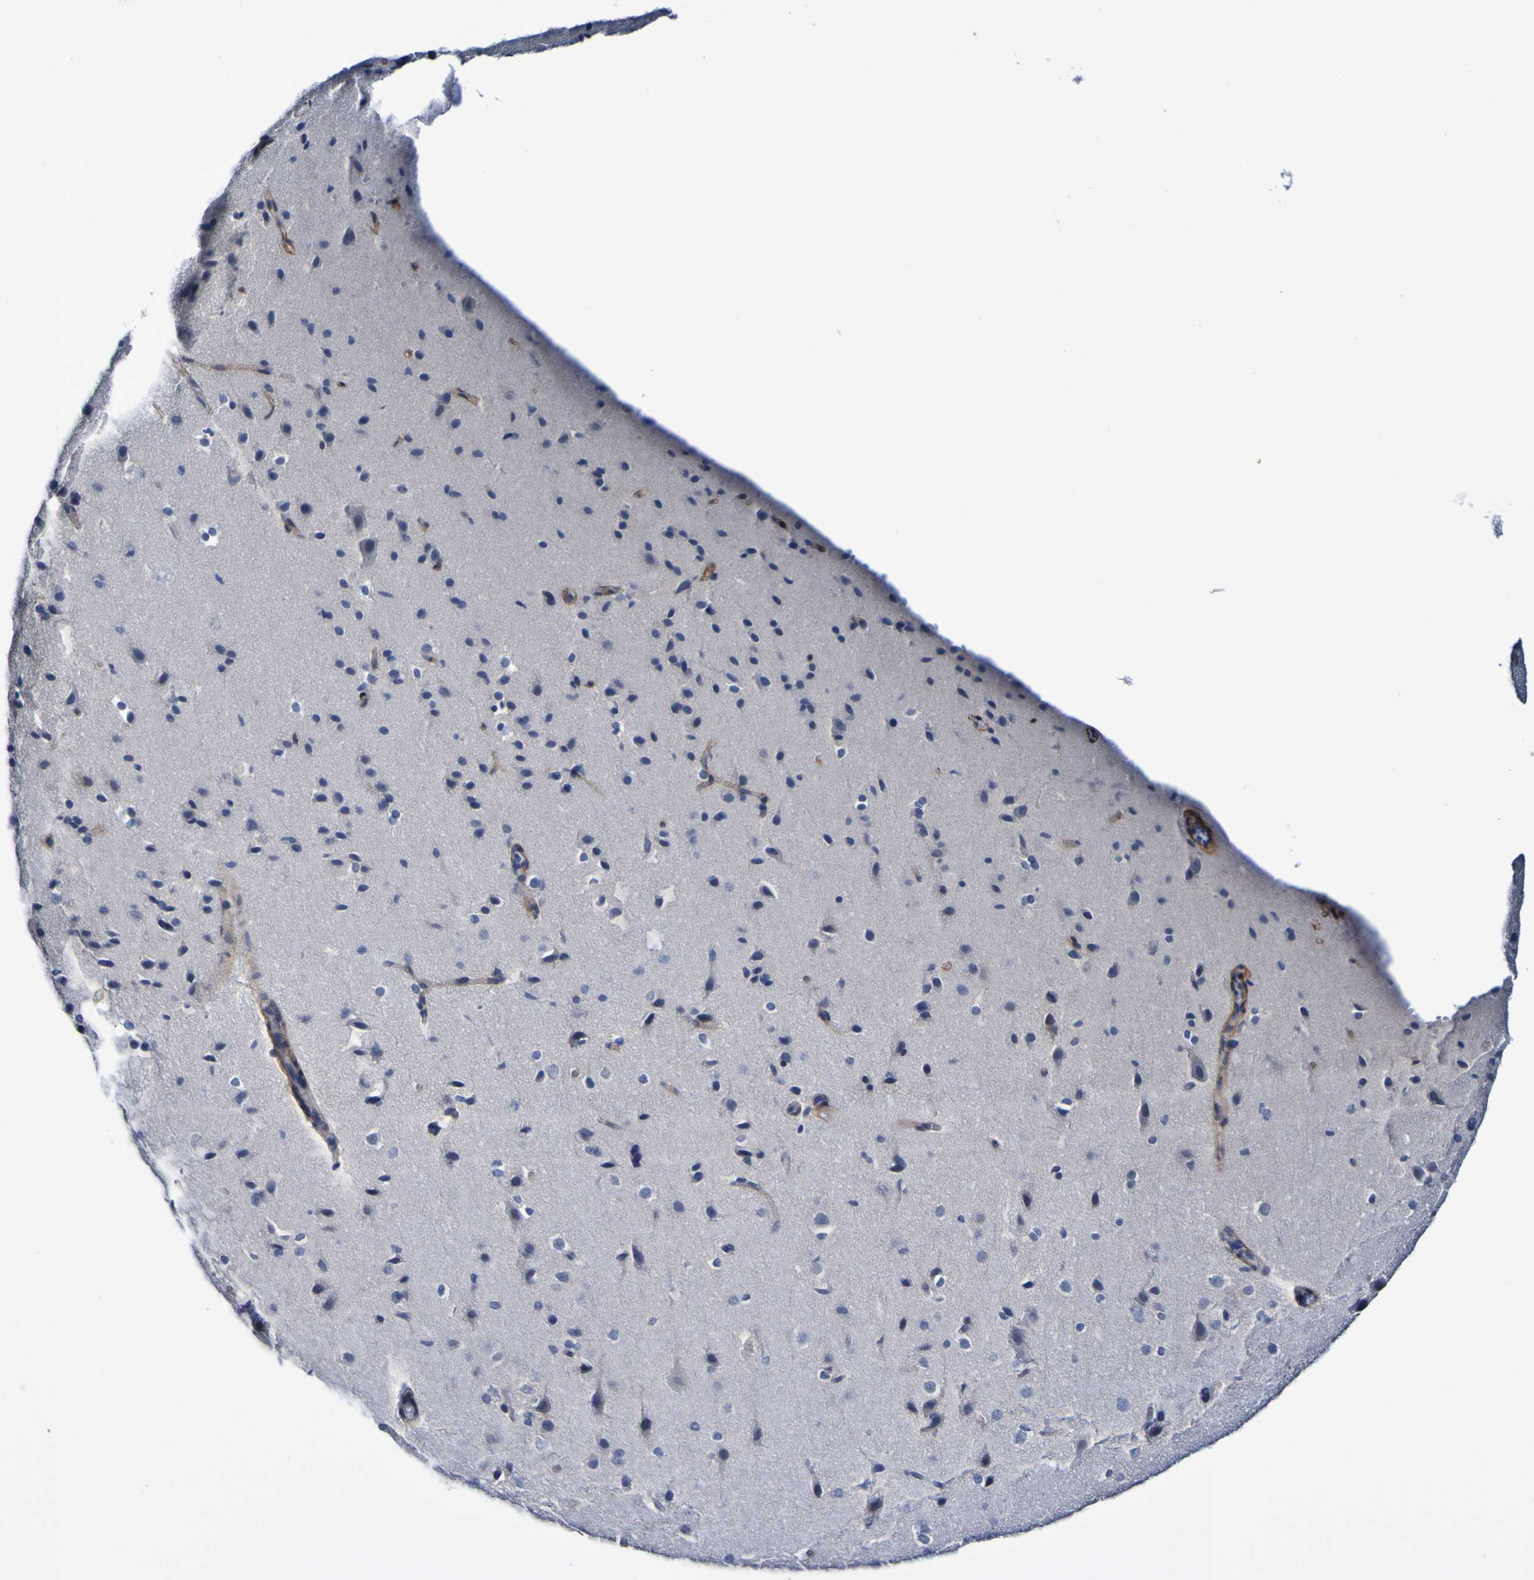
{"staining": {"intensity": "moderate", "quantity": "25%-75%", "location": "cytoplasmic/membranous"}, "tissue": "cerebral cortex", "cell_type": "Endothelial cells", "image_type": "normal", "snomed": [{"axis": "morphology", "description": "Normal tissue, NOS"}, {"axis": "morphology", "description": "Developmental malformation"}, {"axis": "topography", "description": "Cerebral cortex"}], "caption": "Immunohistochemistry staining of unremarkable cerebral cortex, which reveals medium levels of moderate cytoplasmic/membranous positivity in approximately 25%-75% of endothelial cells indicating moderate cytoplasmic/membranous protein expression. The staining was performed using DAB (3,3'-diaminobenzidine) (brown) for protein detection and nuclei were counterstained in hematoxylin (blue).", "gene": "SGCB", "patient": {"sex": "female", "age": 30}}